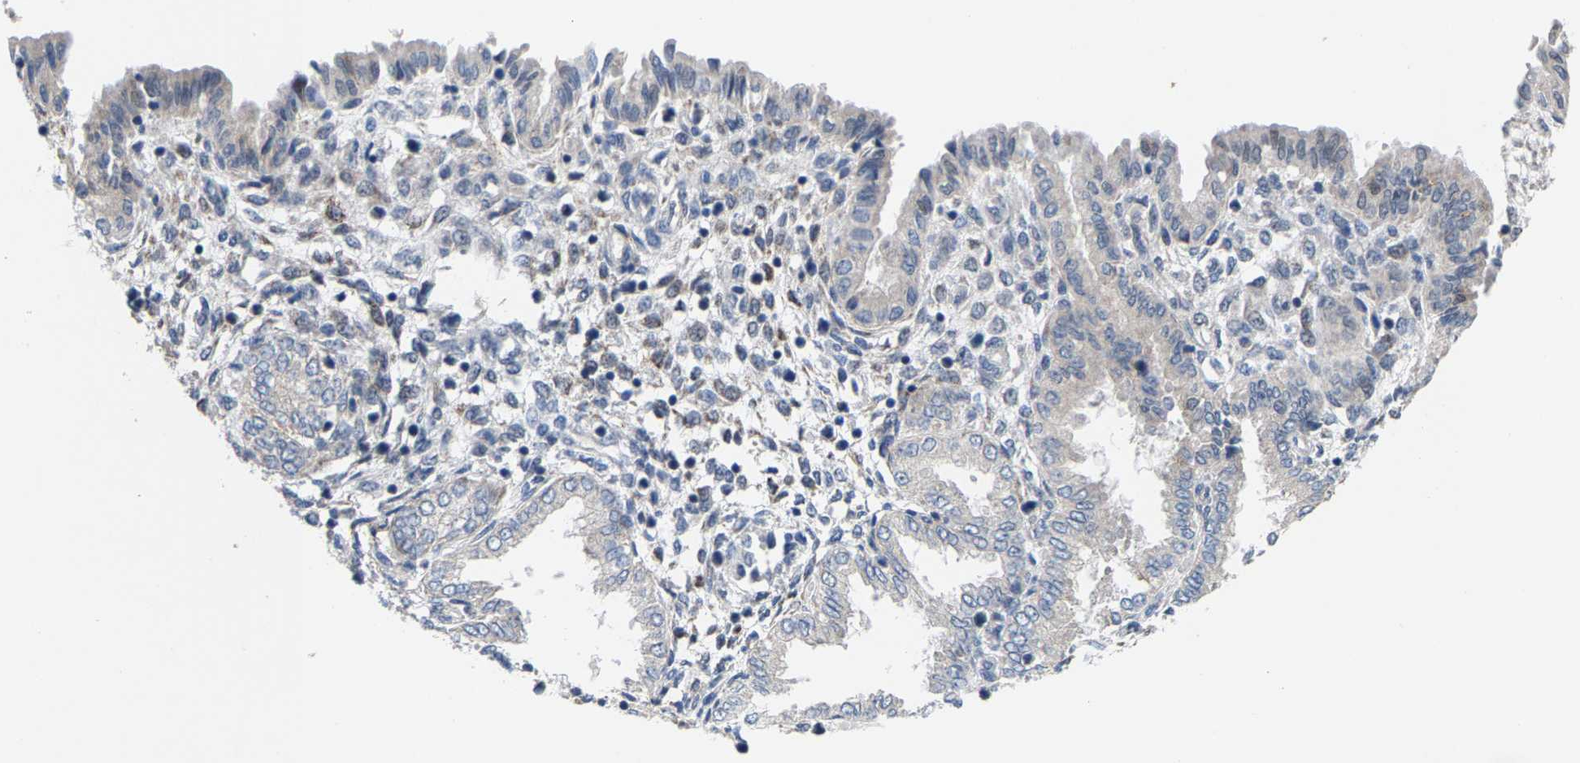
{"staining": {"intensity": "negative", "quantity": "none", "location": "none"}, "tissue": "endometrium", "cell_type": "Cells in endometrial stroma", "image_type": "normal", "snomed": [{"axis": "morphology", "description": "Normal tissue, NOS"}, {"axis": "topography", "description": "Endometrium"}], "caption": "IHC histopathology image of unremarkable endometrium: endometrium stained with DAB (3,3'-diaminobenzidine) shows no significant protein staining in cells in endometrial stroma. (Immunohistochemistry (ihc), brightfield microscopy, high magnification).", "gene": "TDRKH", "patient": {"sex": "female", "age": 33}}